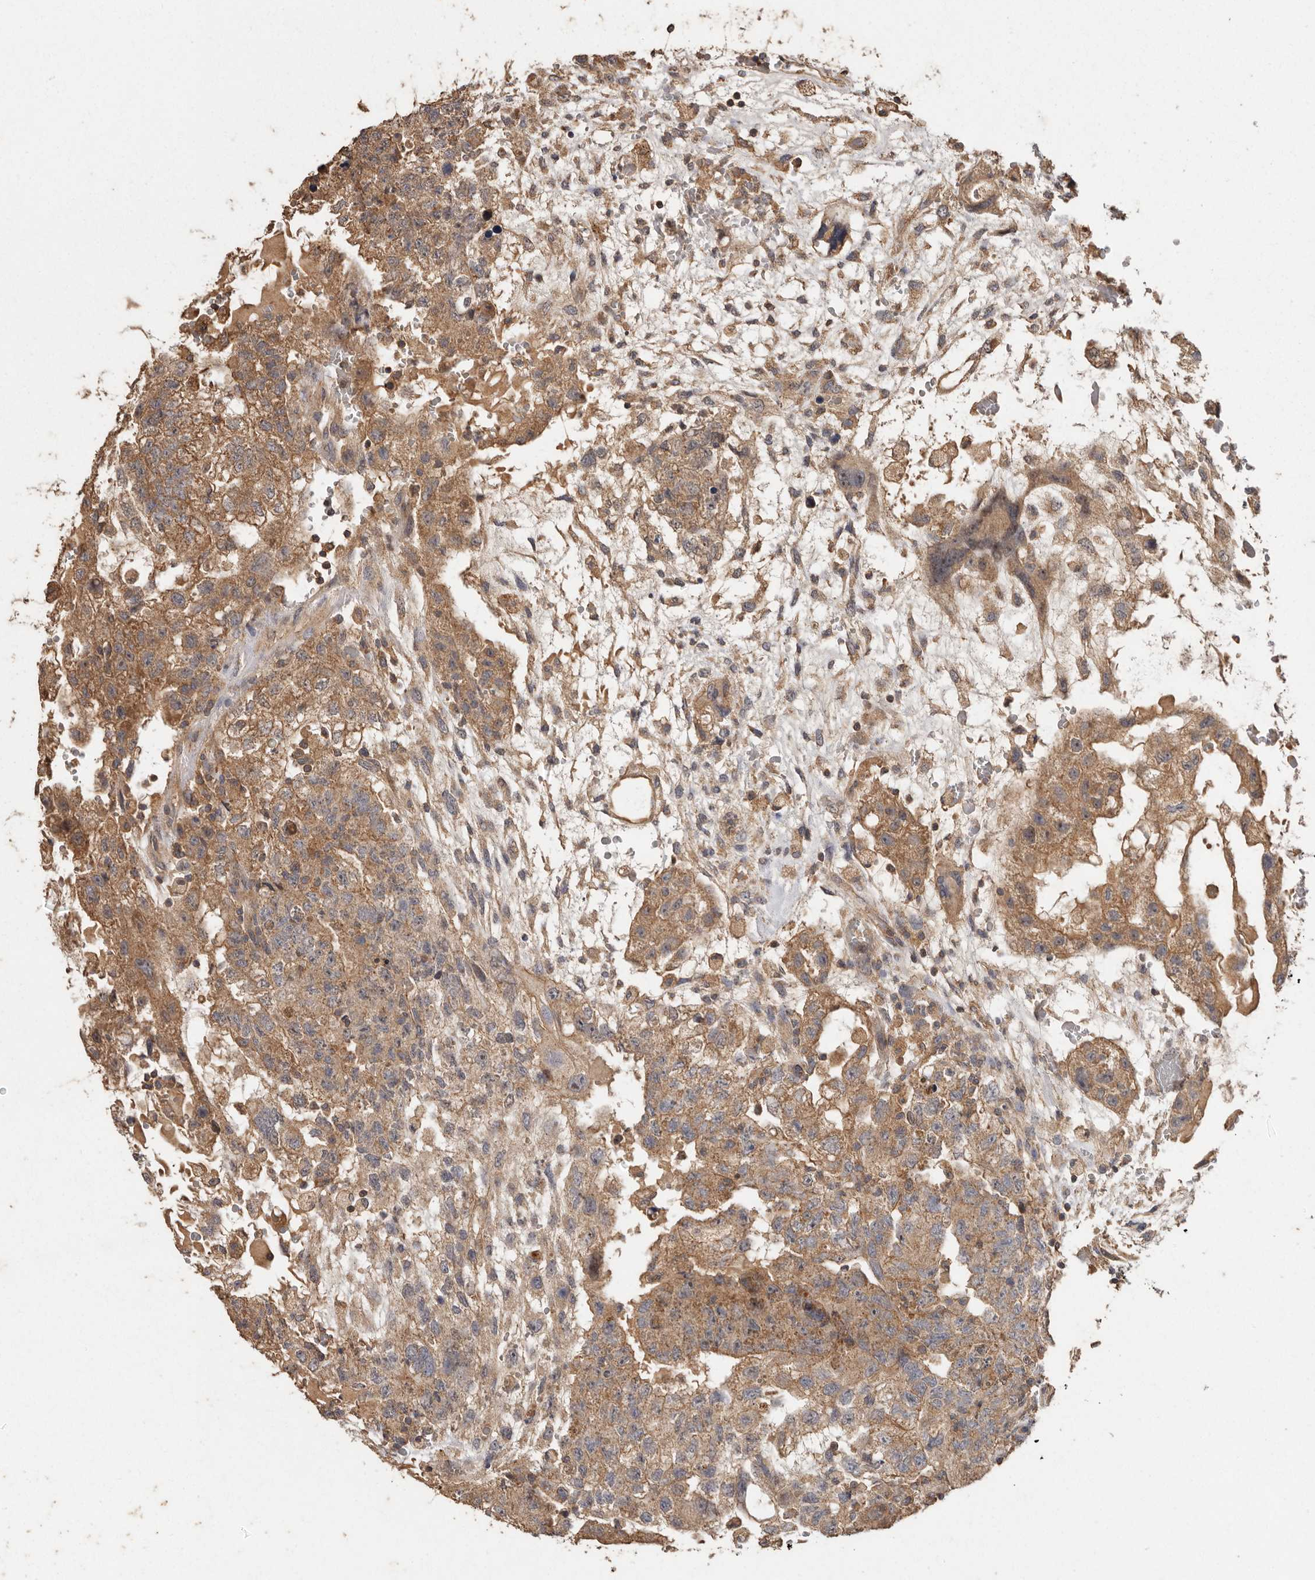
{"staining": {"intensity": "moderate", "quantity": ">75%", "location": "cytoplasmic/membranous"}, "tissue": "testis cancer", "cell_type": "Tumor cells", "image_type": "cancer", "snomed": [{"axis": "morphology", "description": "Carcinoma, Embryonal, NOS"}, {"axis": "topography", "description": "Testis"}], "caption": "Moderate cytoplasmic/membranous expression for a protein is present in approximately >75% of tumor cells of embryonal carcinoma (testis) using immunohistochemistry (IHC).", "gene": "RWDD1", "patient": {"sex": "male", "age": 36}}